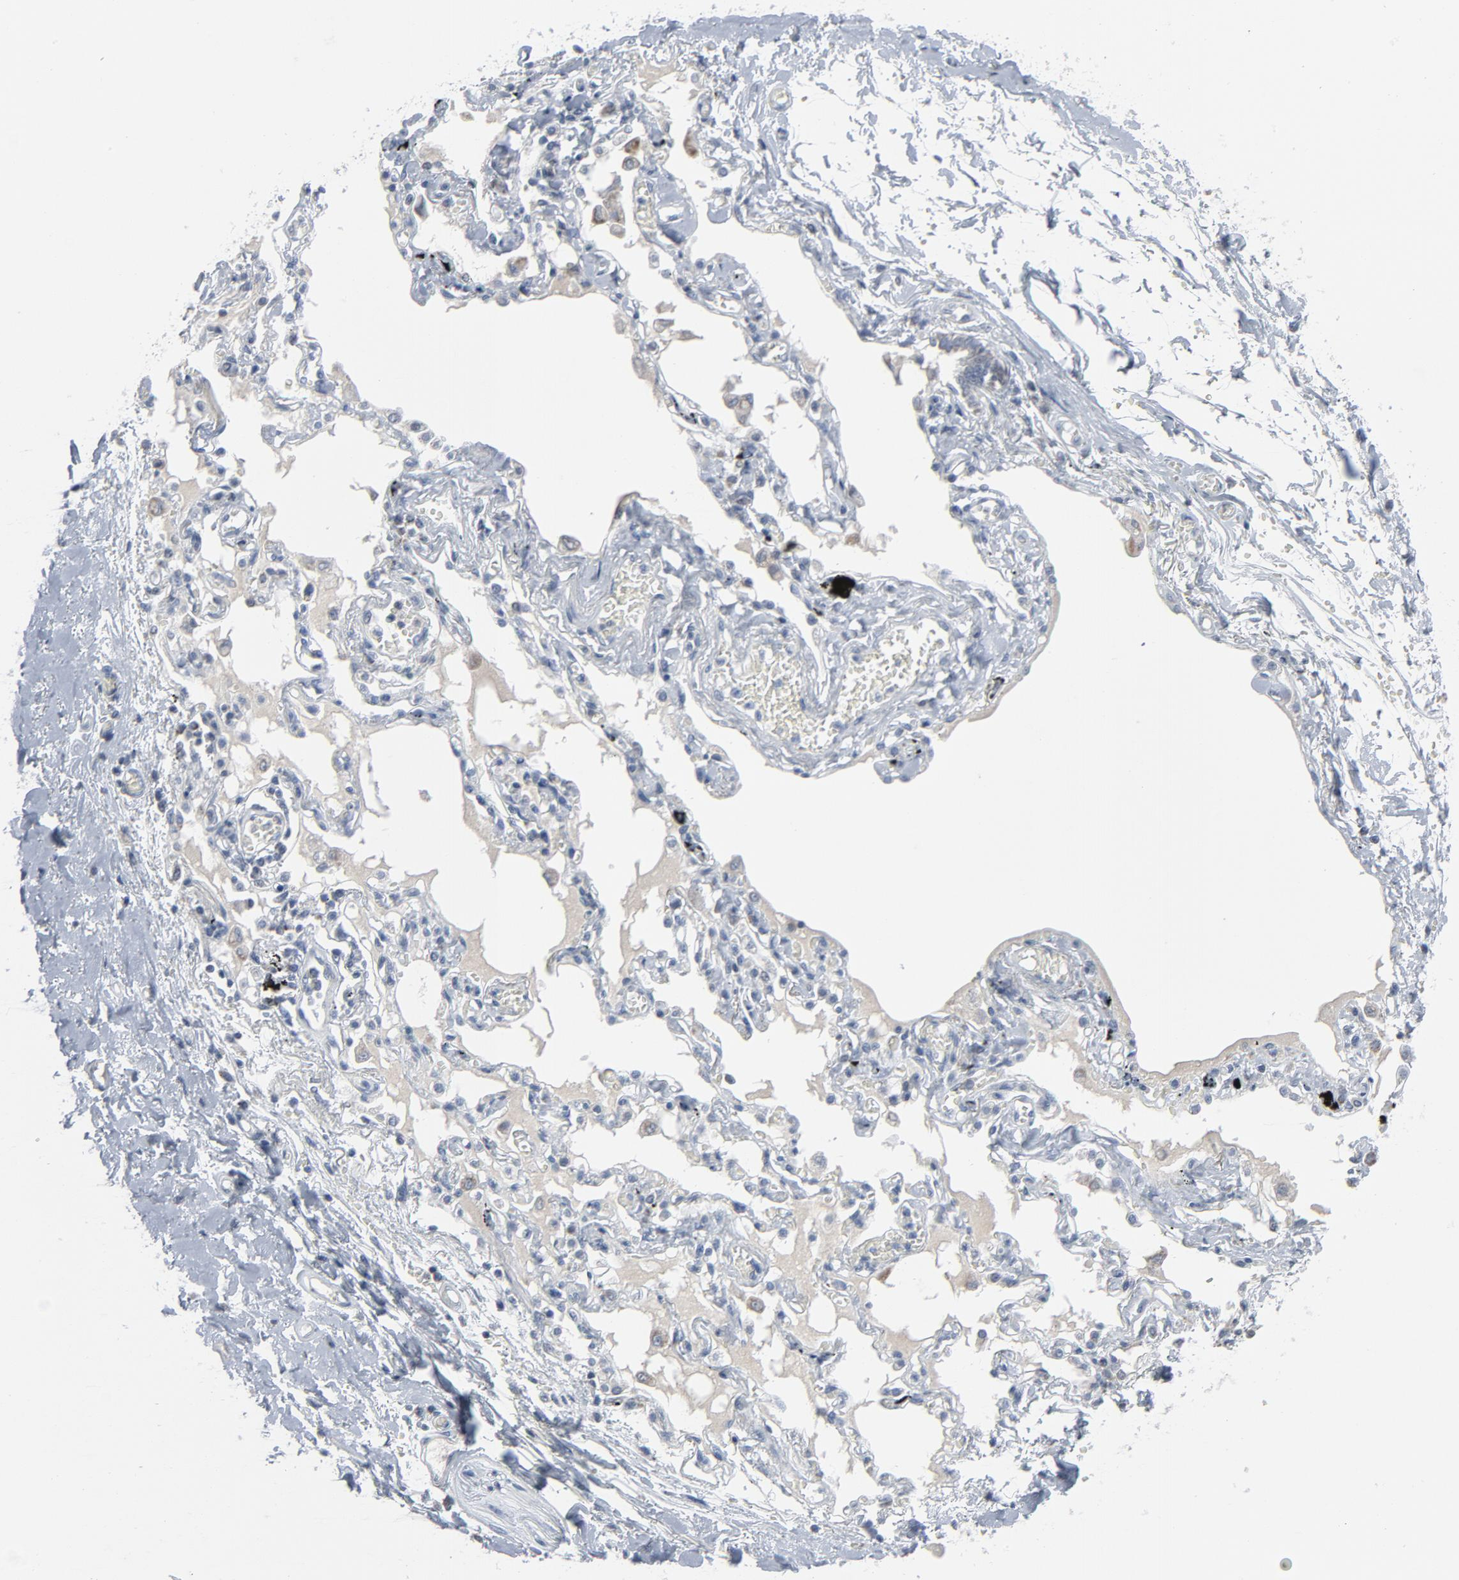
{"staining": {"intensity": "weak", "quantity": "25%-75%", "location": "cytoplasmic/membranous"}, "tissue": "bronchus", "cell_type": "Respiratory epithelial cells", "image_type": "normal", "snomed": [{"axis": "morphology", "description": "Normal tissue, NOS"}, {"axis": "topography", "description": "Bronchus"}, {"axis": "topography", "description": "Lung"}], "caption": "Benign bronchus demonstrates weak cytoplasmic/membranous positivity in about 25%-75% of respiratory epithelial cells (DAB IHC with brightfield microscopy, high magnification)..", "gene": "GPX2", "patient": {"sex": "female", "age": 56}}